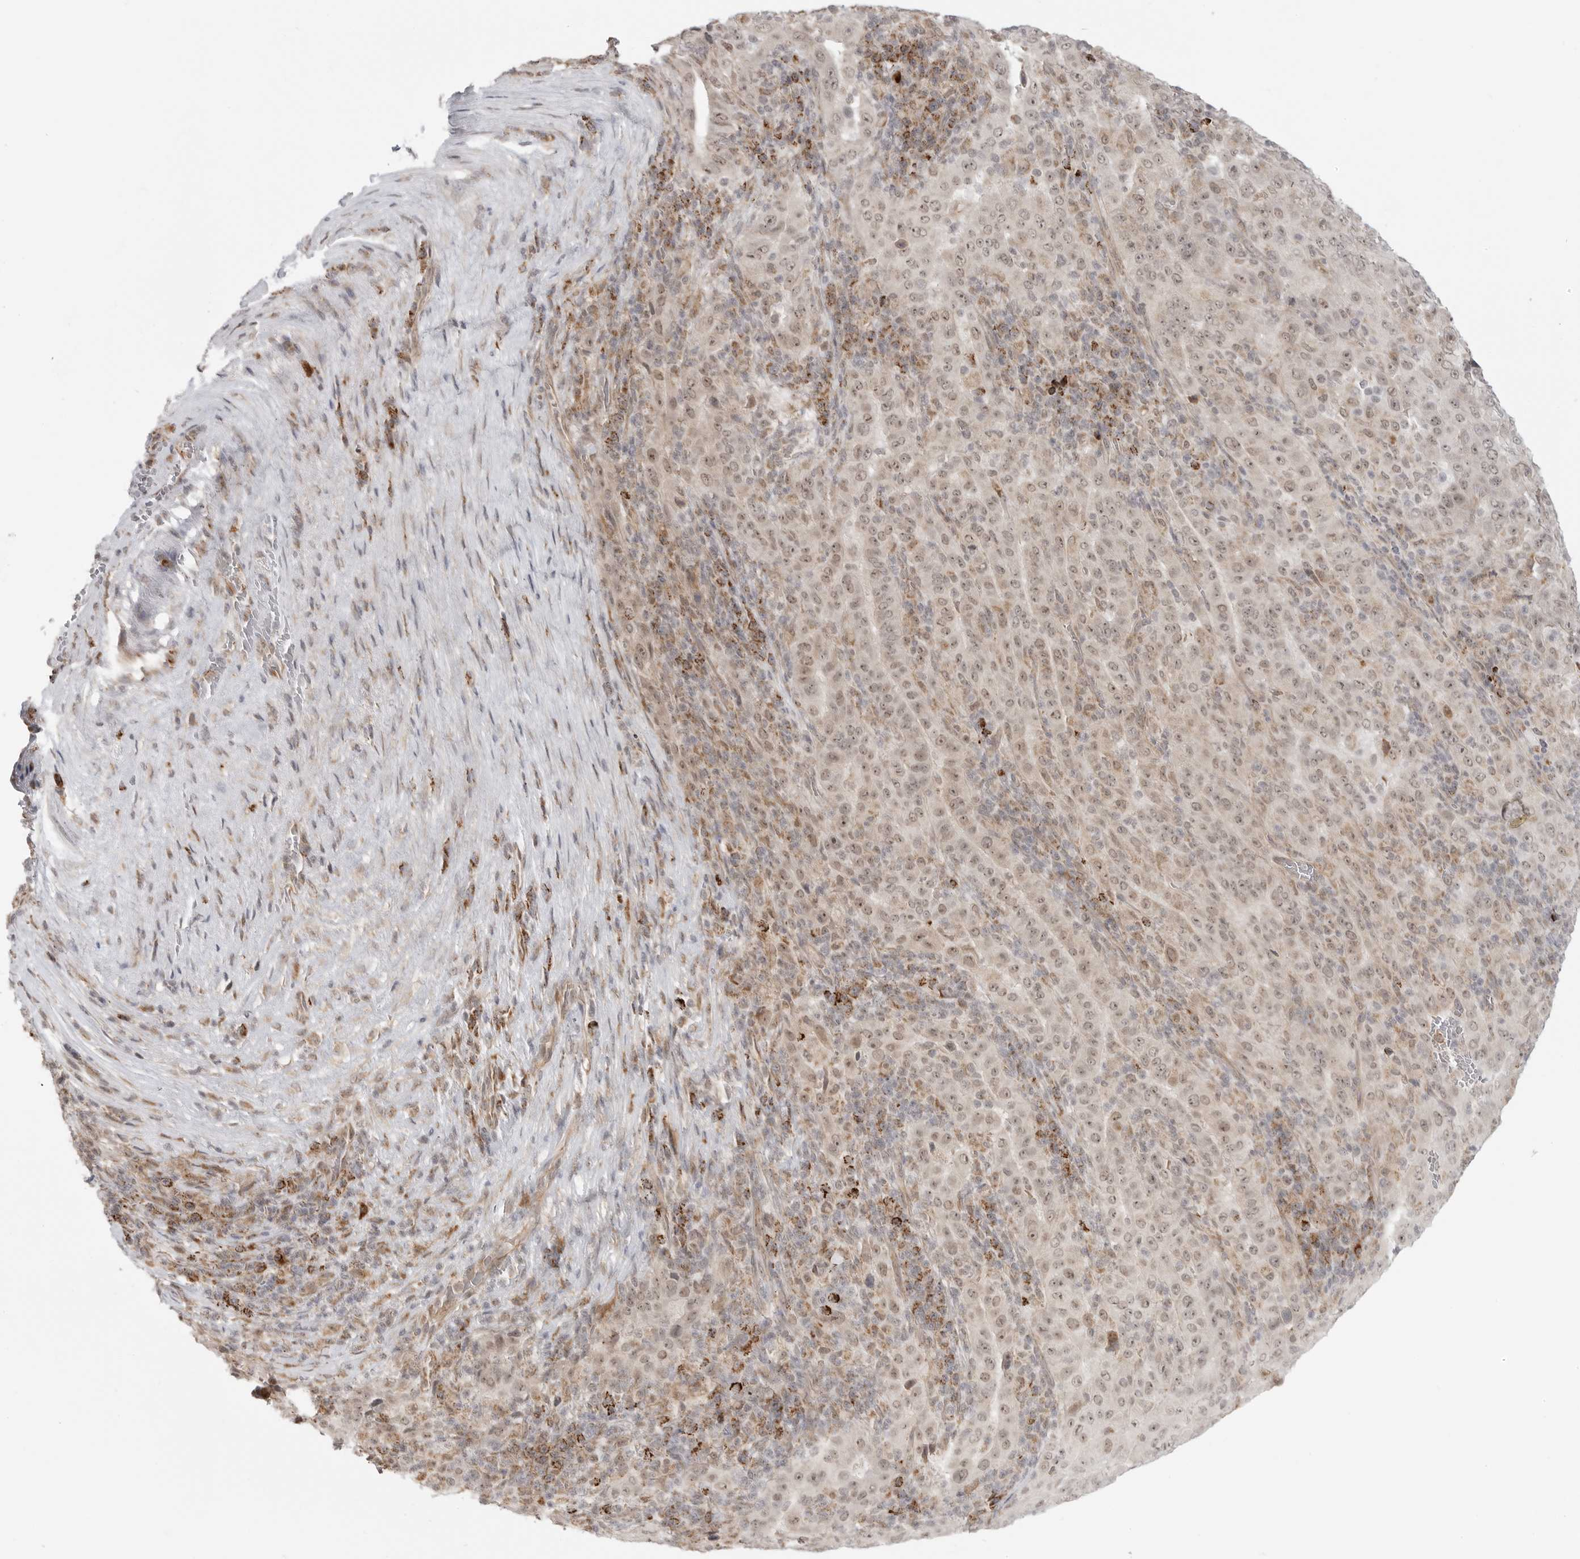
{"staining": {"intensity": "weak", "quantity": "25%-75%", "location": "nuclear"}, "tissue": "pancreatic cancer", "cell_type": "Tumor cells", "image_type": "cancer", "snomed": [{"axis": "morphology", "description": "Adenocarcinoma, NOS"}, {"axis": "topography", "description": "Pancreas"}], "caption": "A high-resolution image shows immunohistochemistry (IHC) staining of pancreatic adenocarcinoma, which displays weak nuclear staining in approximately 25%-75% of tumor cells.", "gene": "KALRN", "patient": {"sex": "male", "age": 63}}